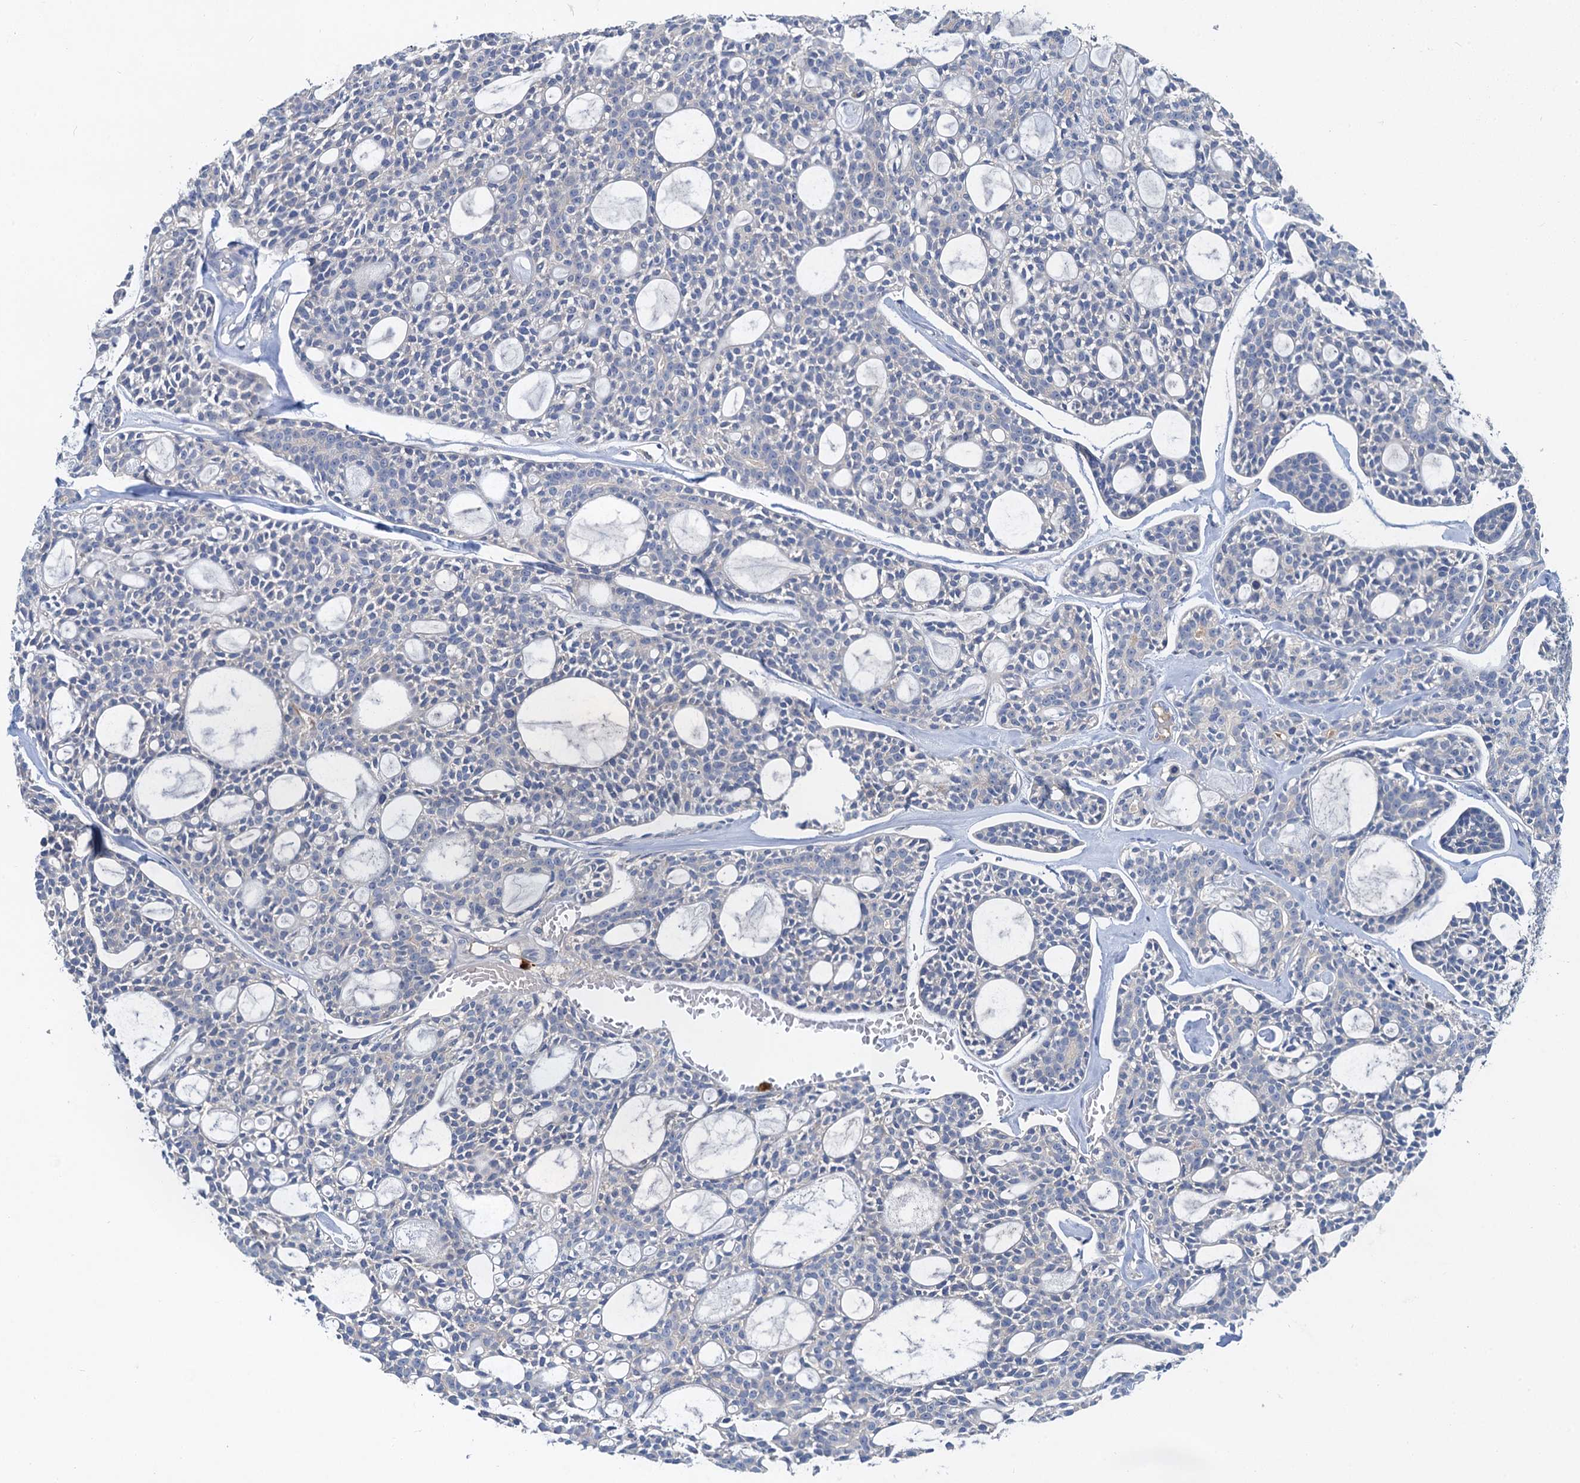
{"staining": {"intensity": "negative", "quantity": "none", "location": "none"}, "tissue": "head and neck cancer", "cell_type": "Tumor cells", "image_type": "cancer", "snomed": [{"axis": "morphology", "description": "Adenocarcinoma, NOS"}, {"axis": "topography", "description": "Salivary gland"}, {"axis": "topography", "description": "Head-Neck"}], "caption": "Human head and neck cancer stained for a protein using immunohistochemistry reveals no staining in tumor cells.", "gene": "OTOA", "patient": {"sex": "male", "age": 55}}